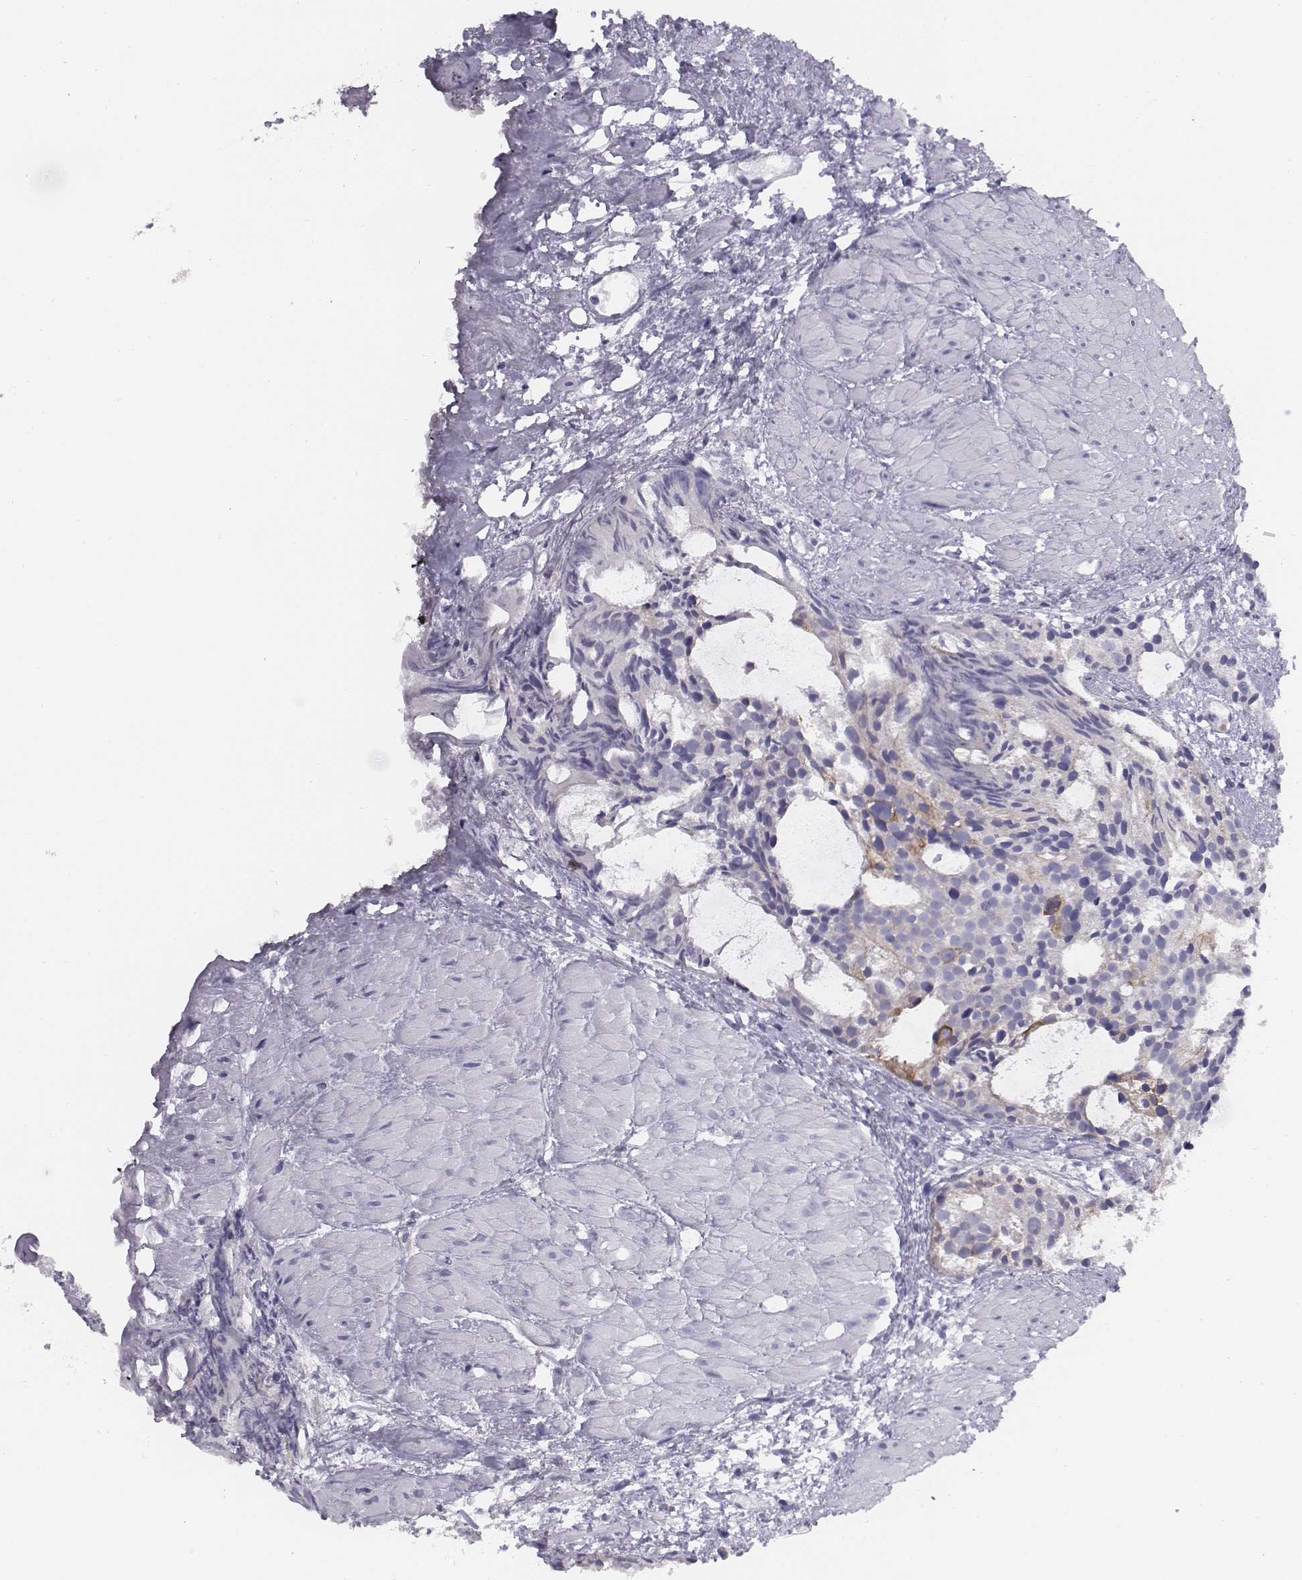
{"staining": {"intensity": "negative", "quantity": "none", "location": "none"}, "tissue": "prostate cancer", "cell_type": "Tumor cells", "image_type": "cancer", "snomed": [{"axis": "morphology", "description": "Adenocarcinoma, High grade"}, {"axis": "topography", "description": "Prostate"}], "caption": "Immunohistochemistry image of neoplastic tissue: prostate cancer (adenocarcinoma (high-grade)) stained with DAB displays no significant protein staining in tumor cells.", "gene": "CHST14", "patient": {"sex": "male", "age": 79}}